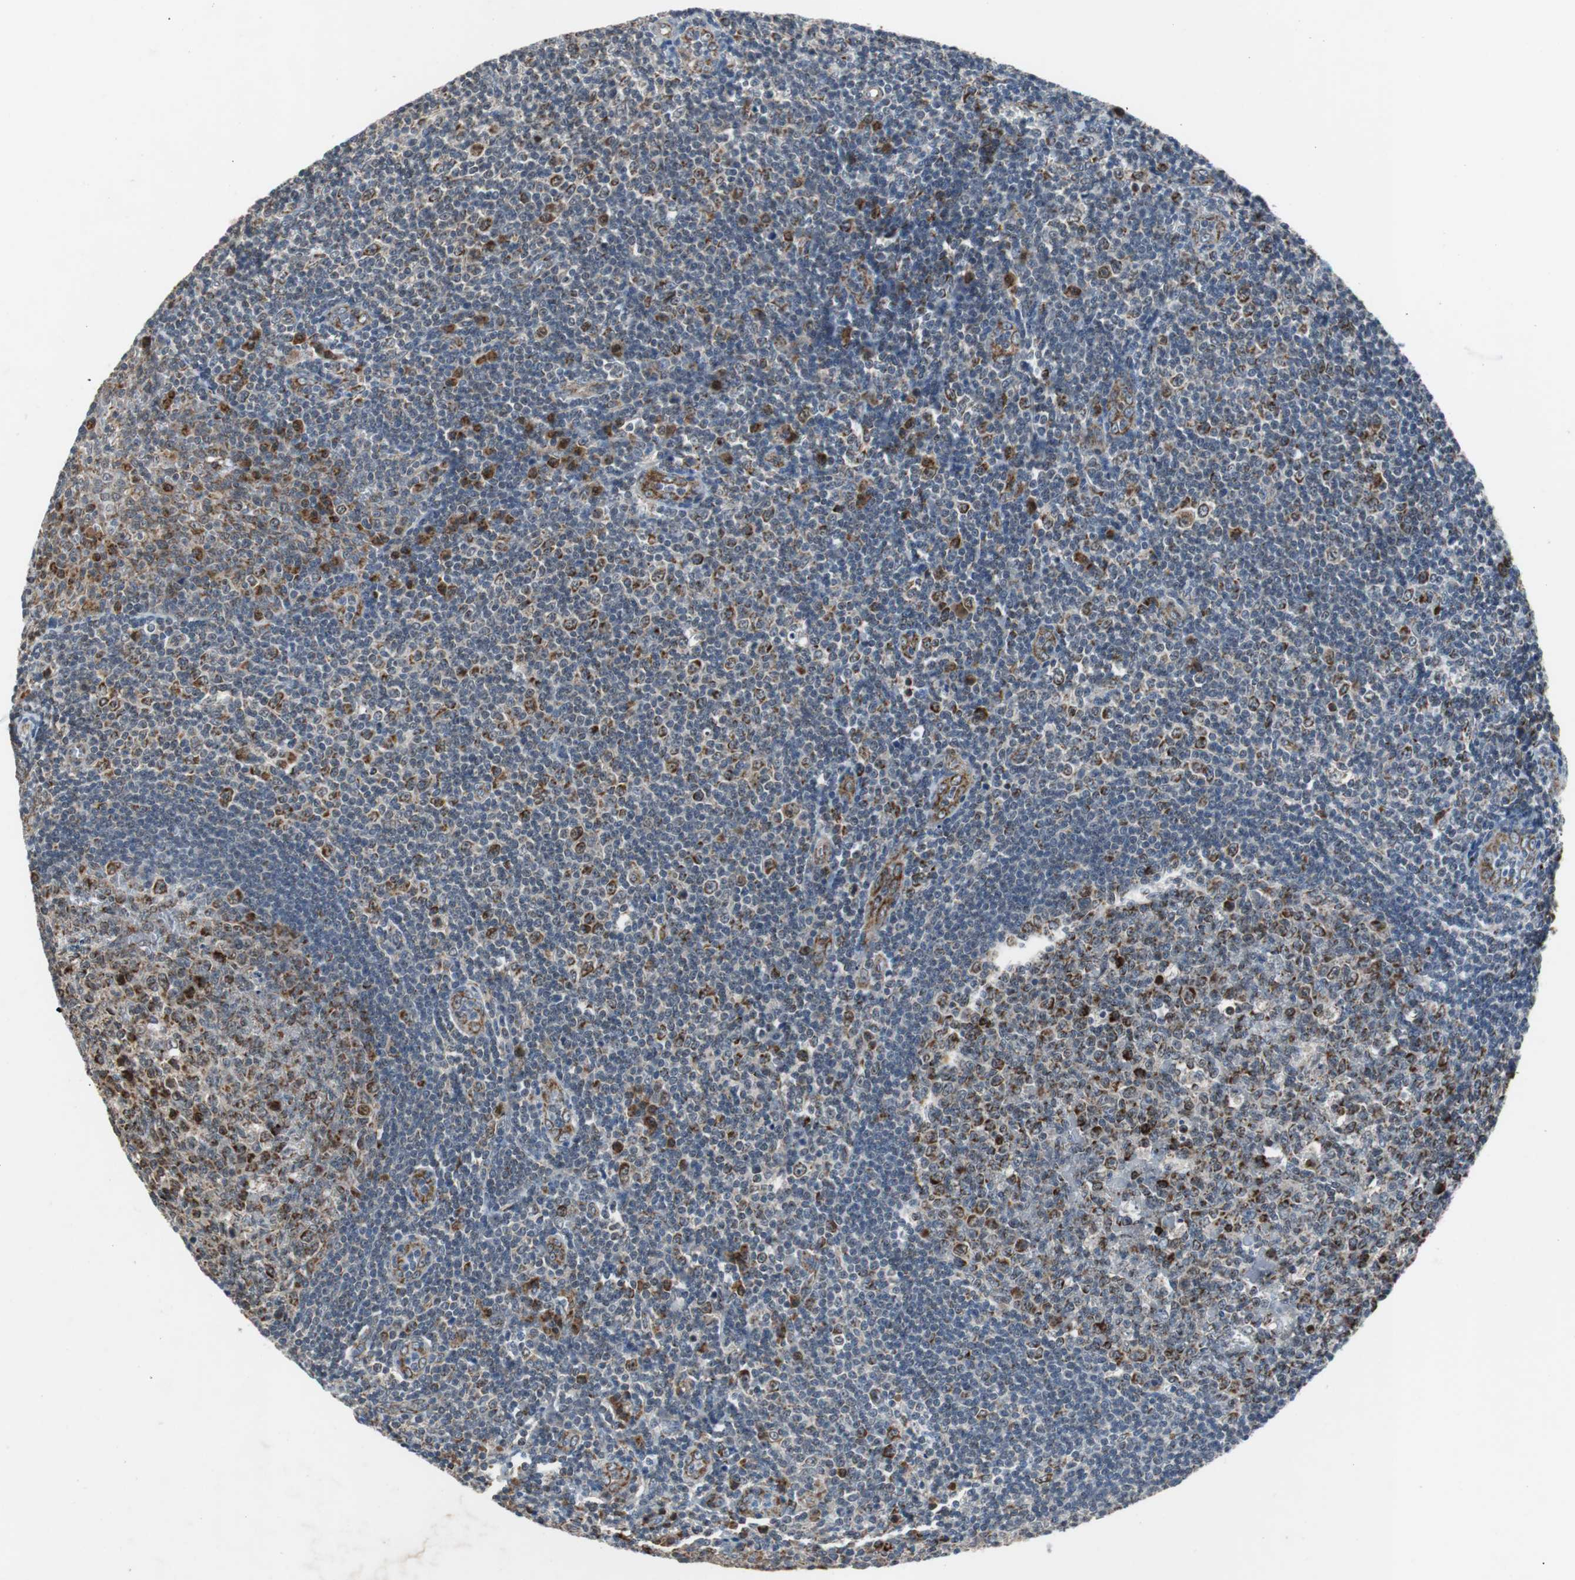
{"staining": {"intensity": "strong", "quantity": ">75%", "location": "cytoplasmic/membranous"}, "tissue": "tonsil", "cell_type": "Germinal center cells", "image_type": "normal", "snomed": [{"axis": "morphology", "description": "Normal tissue, NOS"}, {"axis": "topography", "description": "Tonsil"}], "caption": "This photomicrograph displays normal tonsil stained with immunohistochemistry (IHC) to label a protein in brown. The cytoplasmic/membranous of germinal center cells show strong positivity for the protein. Nuclei are counter-stained blue.", "gene": "PITRM1", "patient": {"sex": "male", "age": 31}}